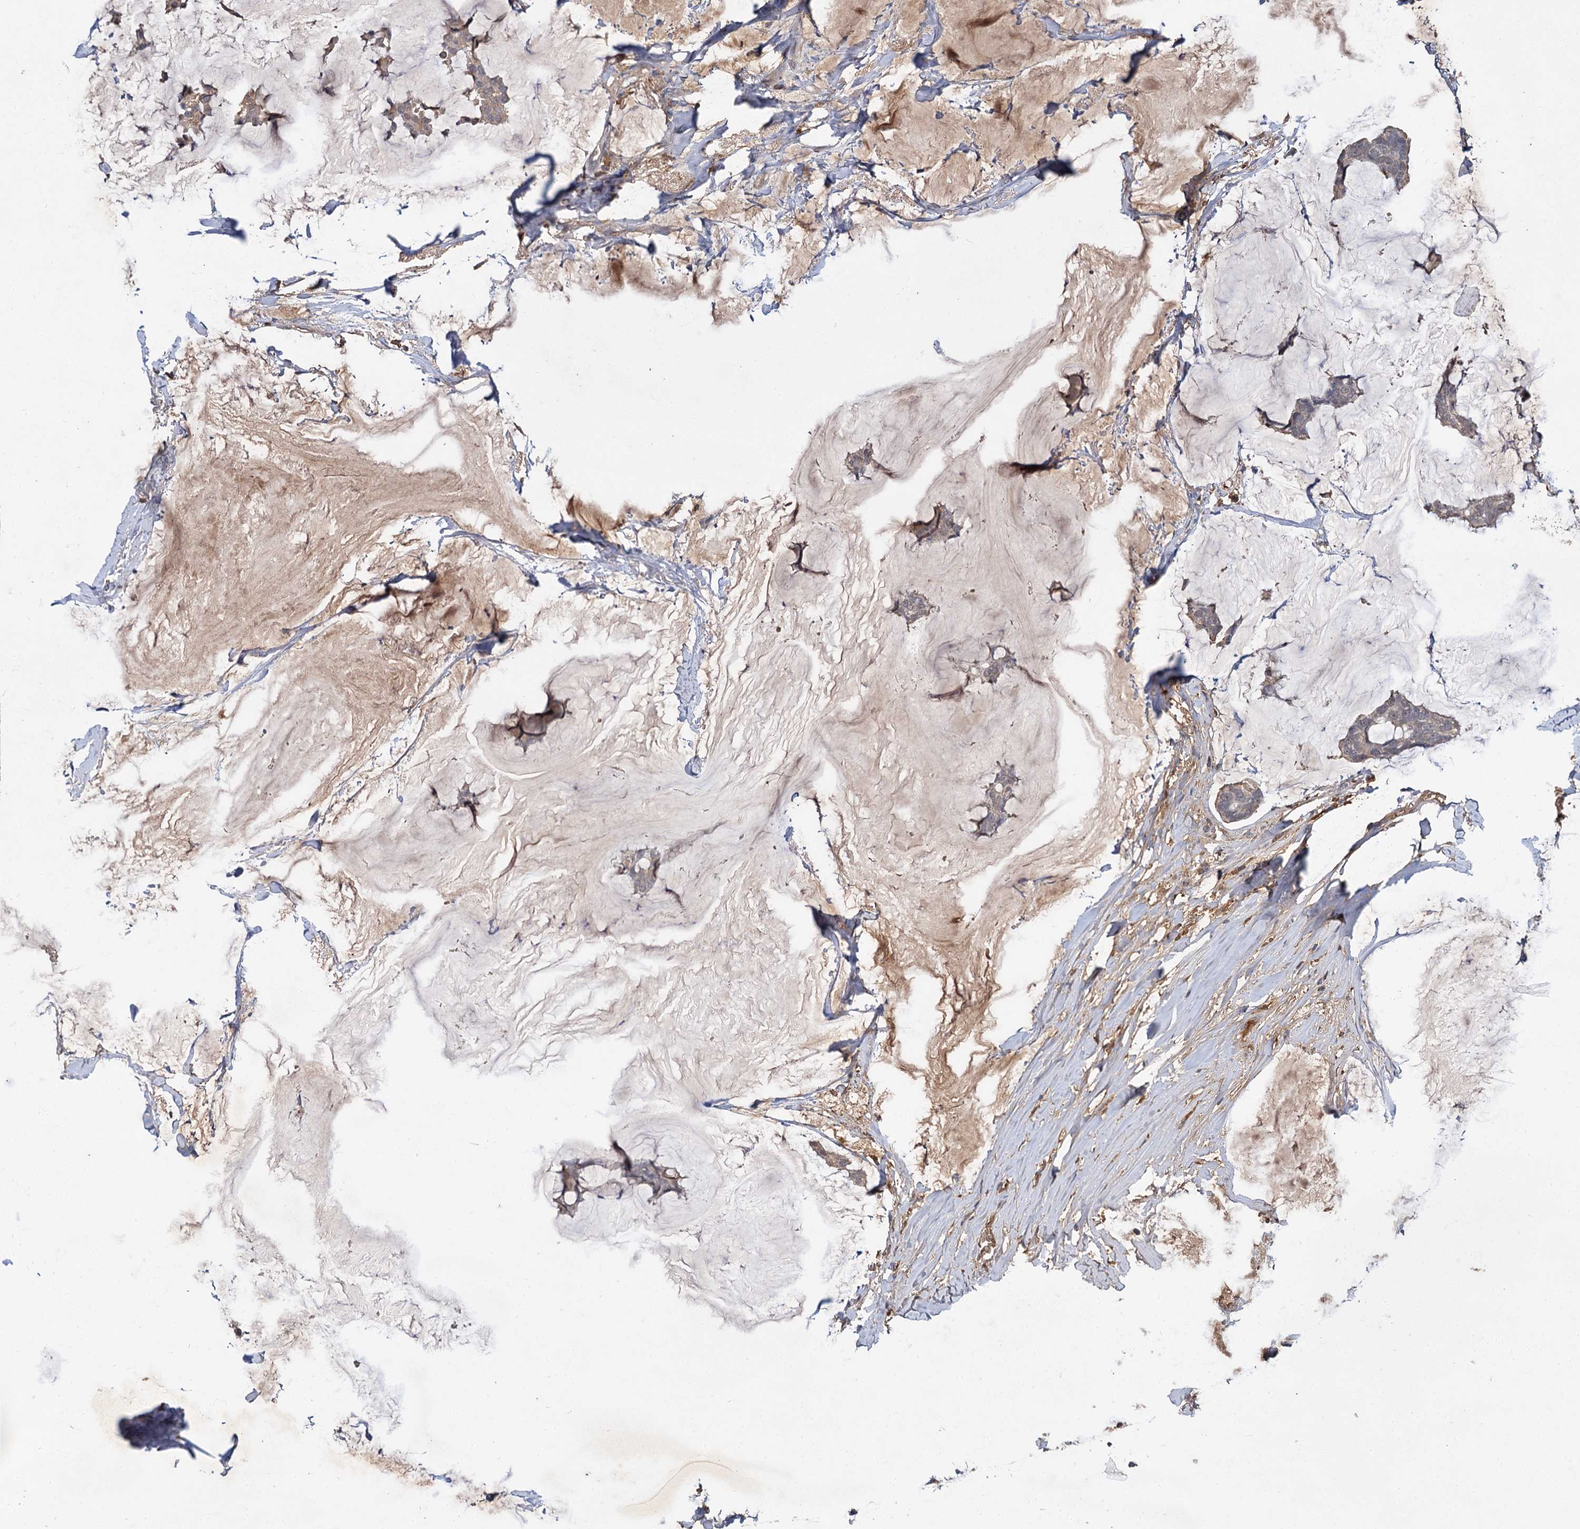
{"staining": {"intensity": "weak", "quantity": "<25%", "location": "cytoplasmic/membranous"}, "tissue": "breast cancer", "cell_type": "Tumor cells", "image_type": "cancer", "snomed": [{"axis": "morphology", "description": "Duct carcinoma"}, {"axis": "topography", "description": "Breast"}], "caption": "The image displays no staining of tumor cells in breast infiltrating ductal carcinoma. The staining was performed using DAB (3,3'-diaminobenzidine) to visualize the protein expression in brown, while the nuclei were stained in blue with hematoxylin (Magnification: 20x).", "gene": "MBD6", "patient": {"sex": "female", "age": 93}}